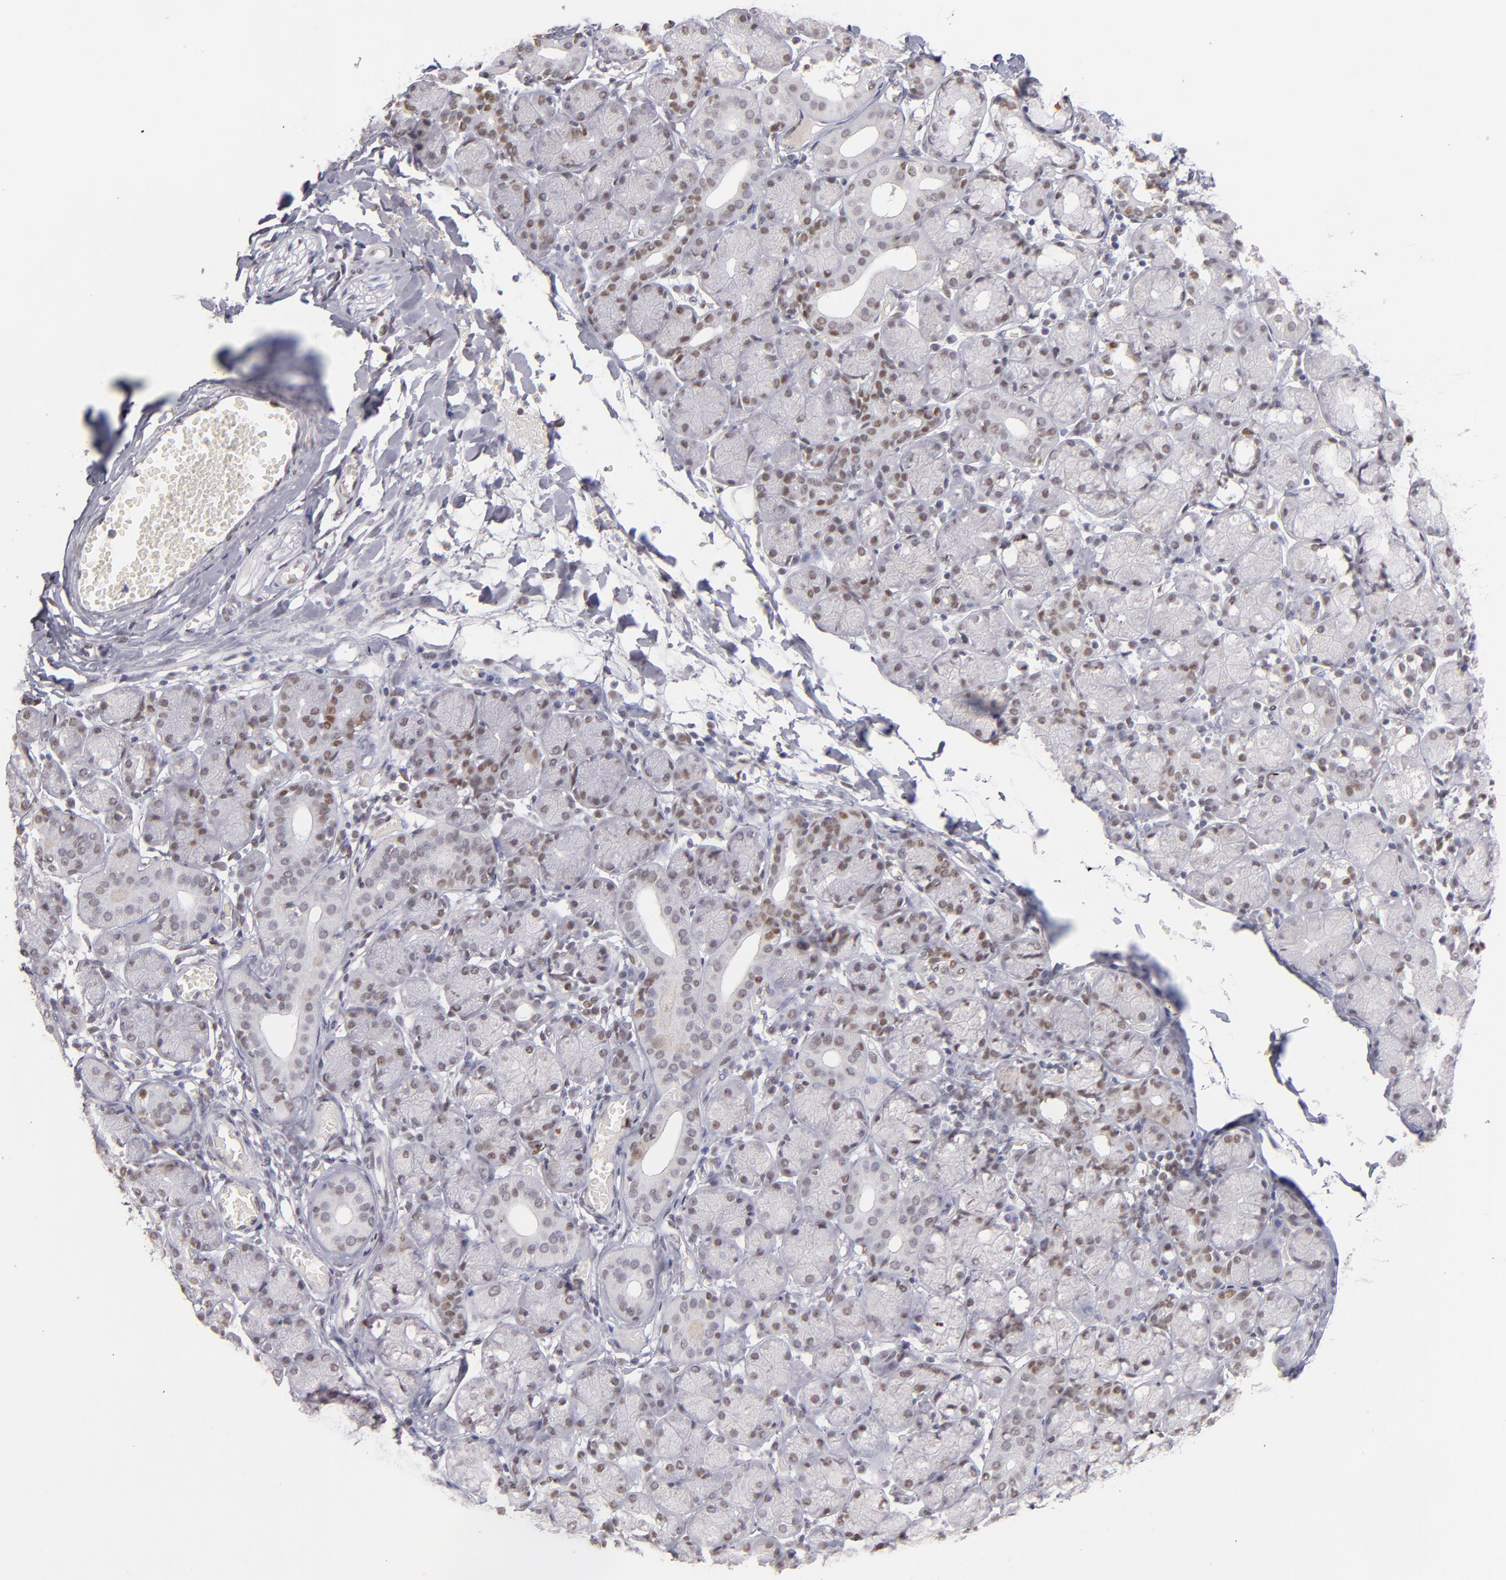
{"staining": {"intensity": "weak", "quantity": "25%-75%", "location": "nuclear"}, "tissue": "salivary gland", "cell_type": "Glandular cells", "image_type": "normal", "snomed": [{"axis": "morphology", "description": "Normal tissue, NOS"}, {"axis": "topography", "description": "Salivary gland"}], "caption": "A high-resolution histopathology image shows immunohistochemistry staining of unremarkable salivary gland, which reveals weak nuclear staining in approximately 25%-75% of glandular cells.", "gene": "TFAP4", "patient": {"sex": "female", "age": 24}}